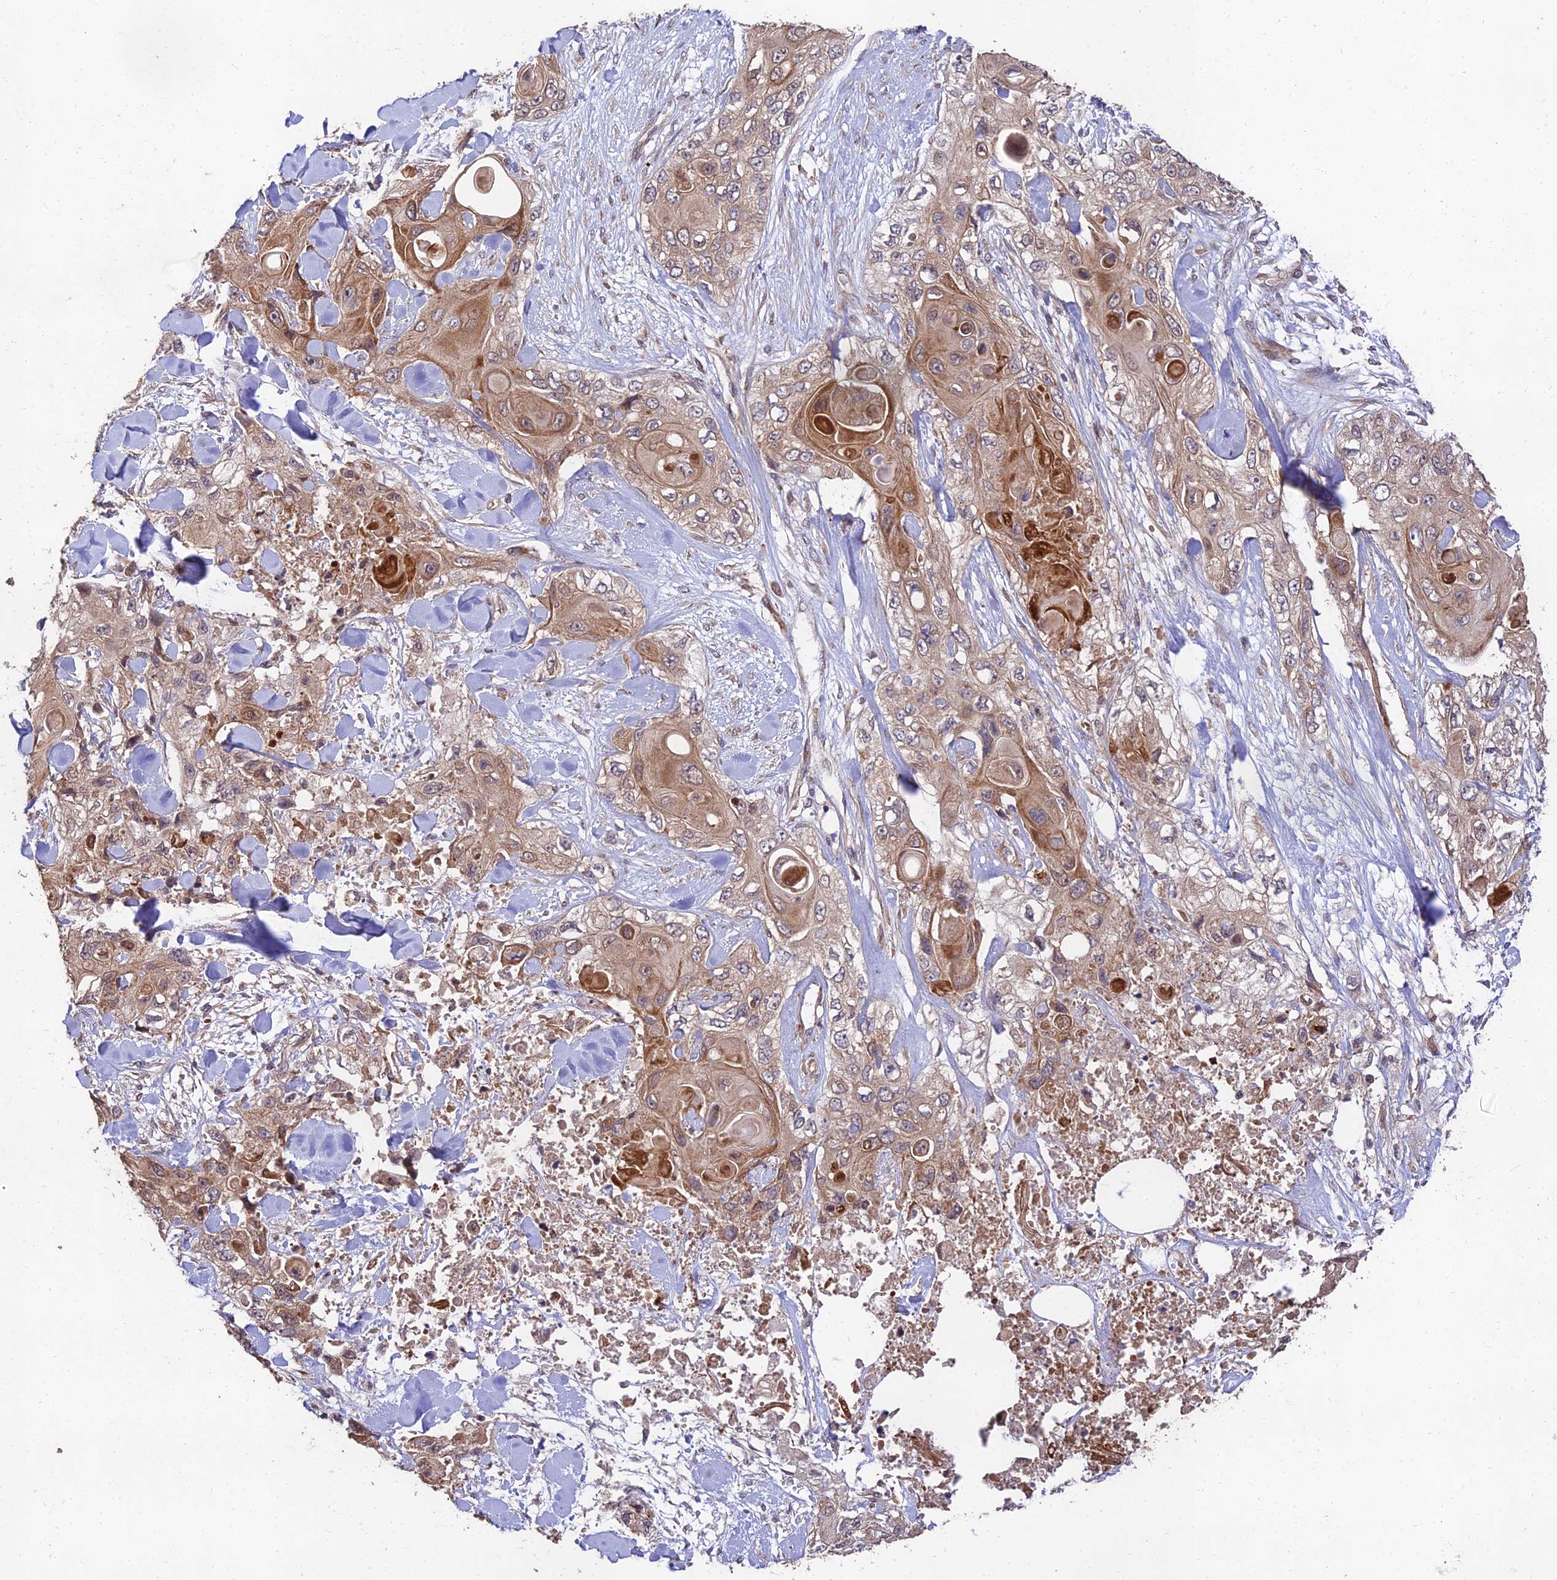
{"staining": {"intensity": "moderate", "quantity": "25%-75%", "location": "cytoplasmic/membranous"}, "tissue": "skin cancer", "cell_type": "Tumor cells", "image_type": "cancer", "snomed": [{"axis": "morphology", "description": "Normal tissue, NOS"}, {"axis": "morphology", "description": "Squamous cell carcinoma, NOS"}, {"axis": "topography", "description": "Skin"}], "caption": "Immunohistochemistry (IHC) image of neoplastic tissue: skin squamous cell carcinoma stained using immunohistochemistry (IHC) displays medium levels of moderate protein expression localized specifically in the cytoplasmic/membranous of tumor cells, appearing as a cytoplasmic/membranous brown color.", "gene": "MKKS", "patient": {"sex": "male", "age": 72}}